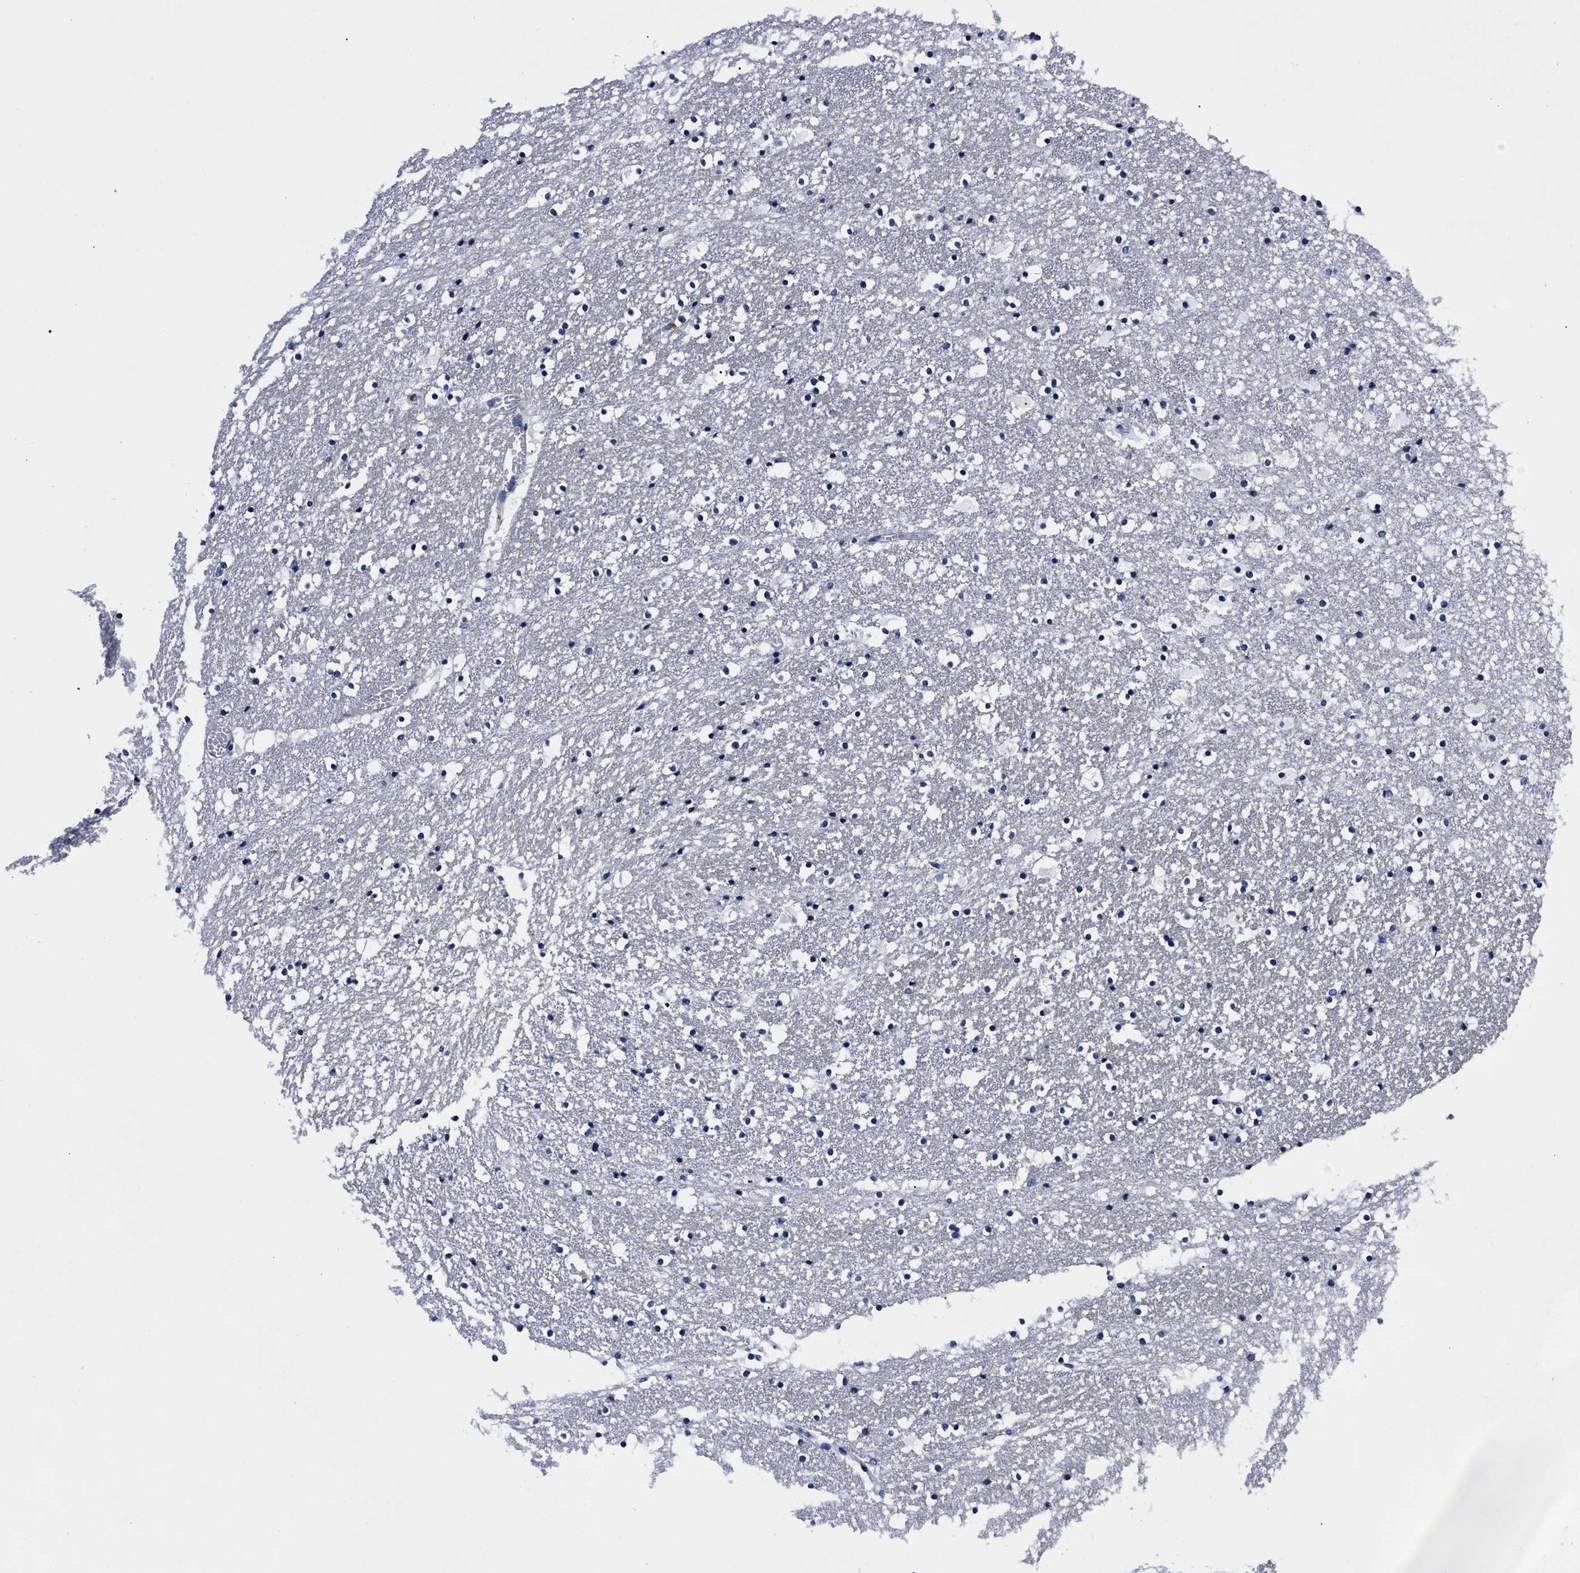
{"staining": {"intensity": "negative", "quantity": "none", "location": "none"}, "tissue": "caudate", "cell_type": "Glial cells", "image_type": "normal", "snomed": [{"axis": "morphology", "description": "Normal tissue, NOS"}, {"axis": "topography", "description": "Lateral ventricle wall"}], "caption": "High power microscopy photomicrograph of an immunohistochemistry (IHC) image of normal caudate, revealing no significant positivity in glial cells. (DAB immunohistochemistry (IHC) visualized using brightfield microscopy, high magnification).", "gene": "OLFML2A", "patient": {"sex": "male", "age": 45}}